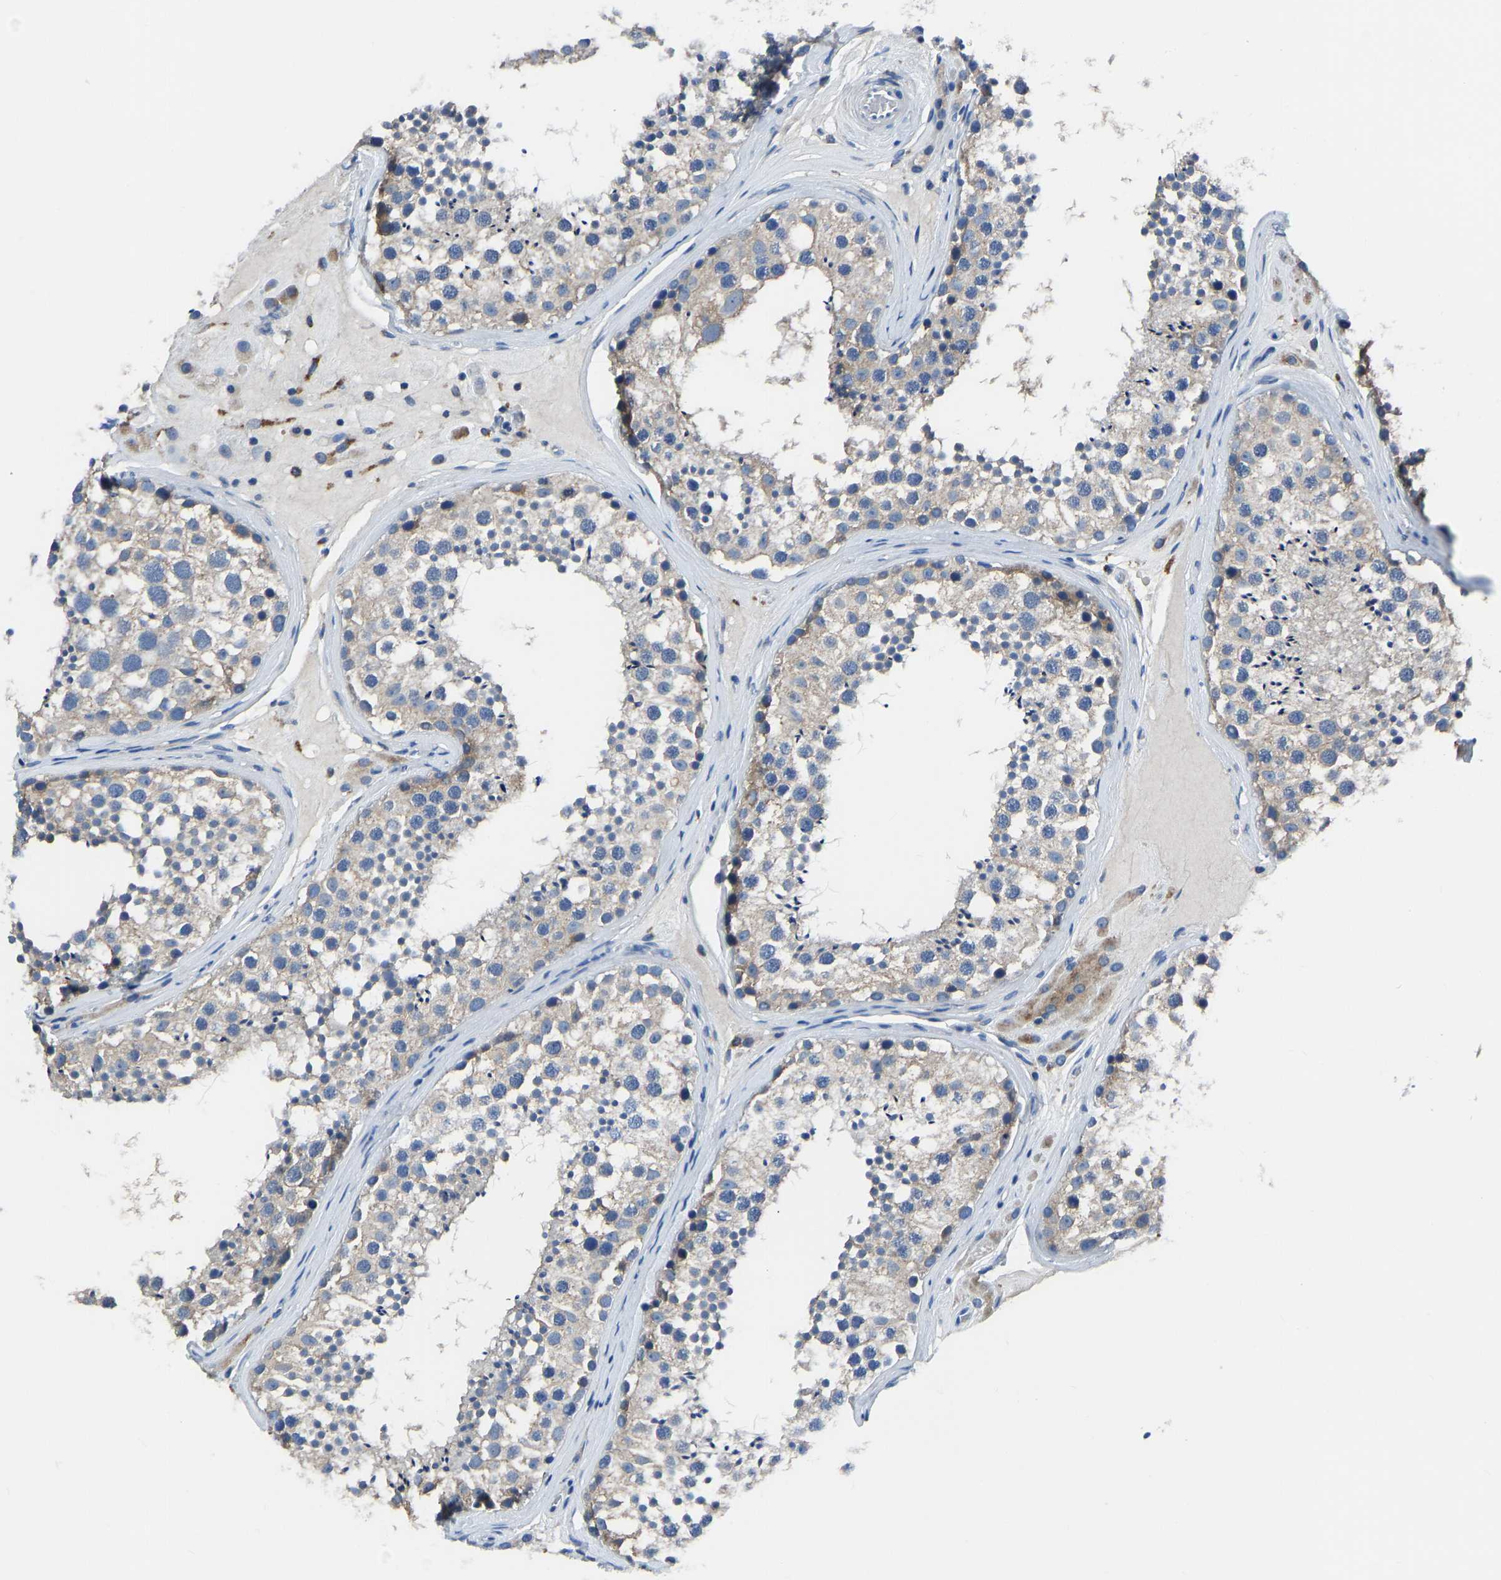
{"staining": {"intensity": "moderate", "quantity": "<25%", "location": "cytoplasmic/membranous"}, "tissue": "testis", "cell_type": "Cells in seminiferous ducts", "image_type": "normal", "snomed": [{"axis": "morphology", "description": "Normal tissue, NOS"}, {"axis": "topography", "description": "Testis"}], "caption": "Immunohistochemical staining of normal testis demonstrates low levels of moderate cytoplasmic/membranous expression in about <25% of cells in seminiferous ducts.", "gene": "ATP6V1E1", "patient": {"sex": "male", "age": 46}}